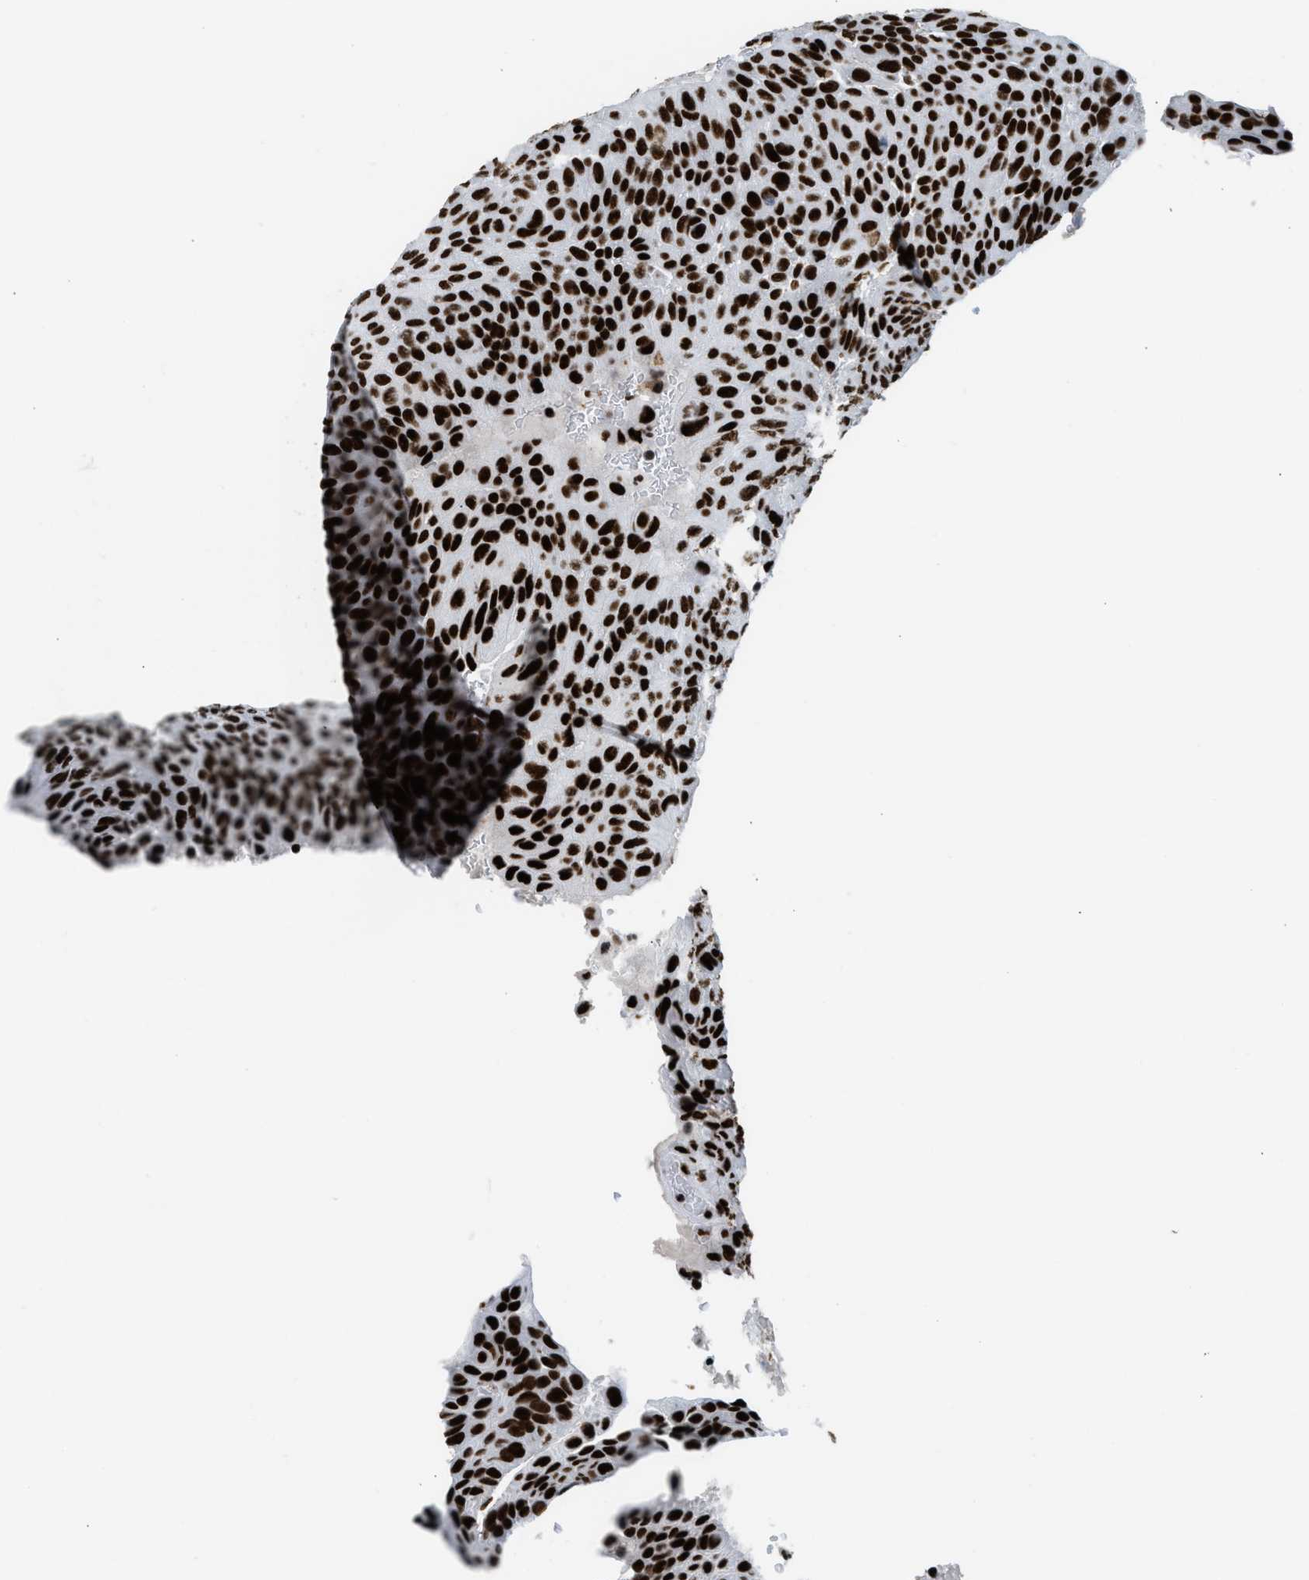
{"staining": {"intensity": "strong", "quantity": ">75%", "location": "nuclear"}, "tissue": "urothelial cancer", "cell_type": "Tumor cells", "image_type": "cancer", "snomed": [{"axis": "morphology", "description": "Urothelial carcinoma, High grade"}, {"axis": "topography", "description": "Urinary bladder"}], "caption": "This photomicrograph shows immunohistochemistry staining of urothelial carcinoma (high-grade), with high strong nuclear positivity in about >75% of tumor cells.", "gene": "PIF1", "patient": {"sex": "male", "age": 66}}